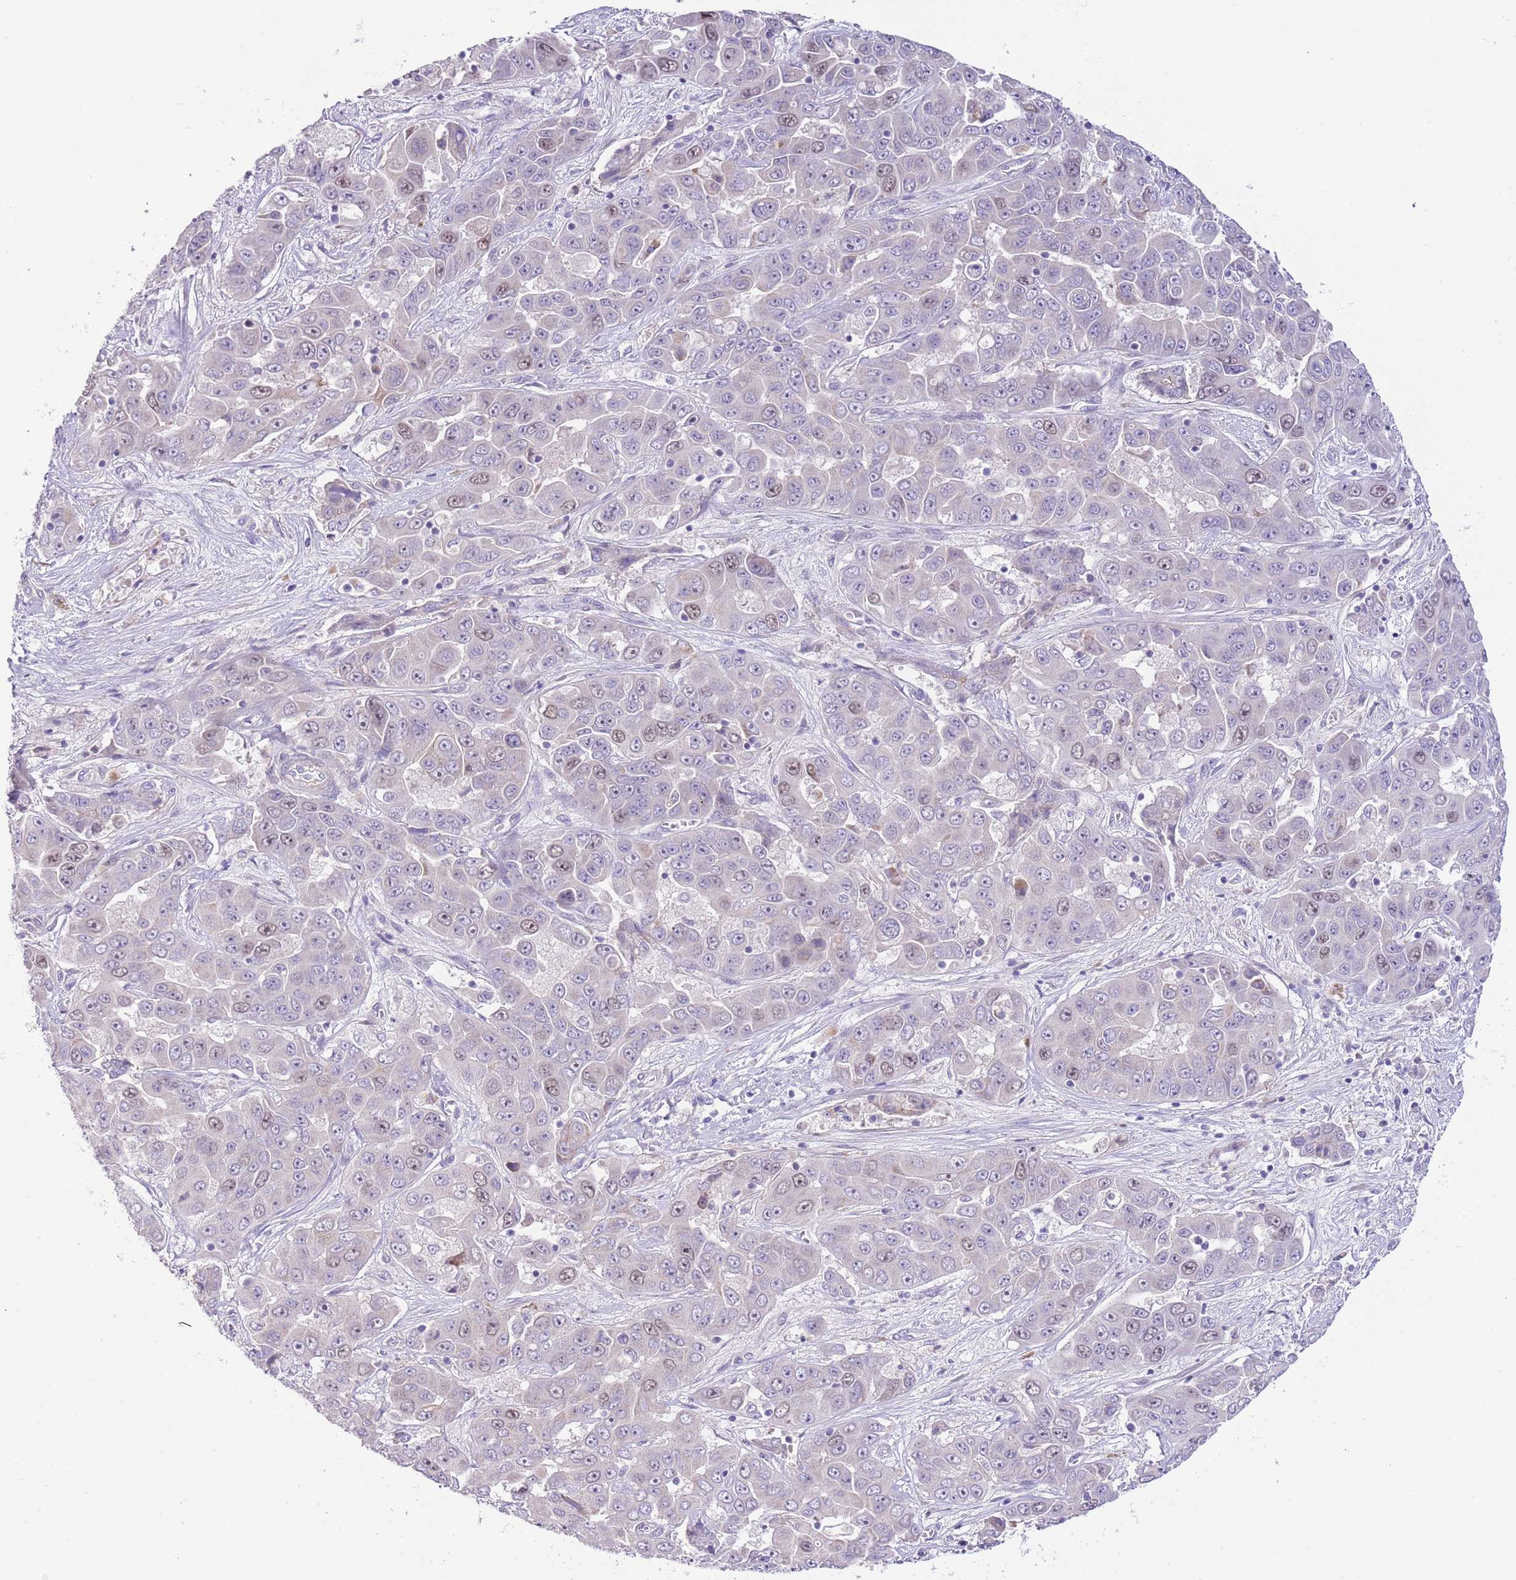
{"staining": {"intensity": "weak", "quantity": "<25%", "location": "nuclear"}, "tissue": "liver cancer", "cell_type": "Tumor cells", "image_type": "cancer", "snomed": [{"axis": "morphology", "description": "Cholangiocarcinoma"}, {"axis": "topography", "description": "Liver"}], "caption": "A histopathology image of liver cholangiocarcinoma stained for a protein displays no brown staining in tumor cells.", "gene": "FBRSL1", "patient": {"sex": "female", "age": 52}}